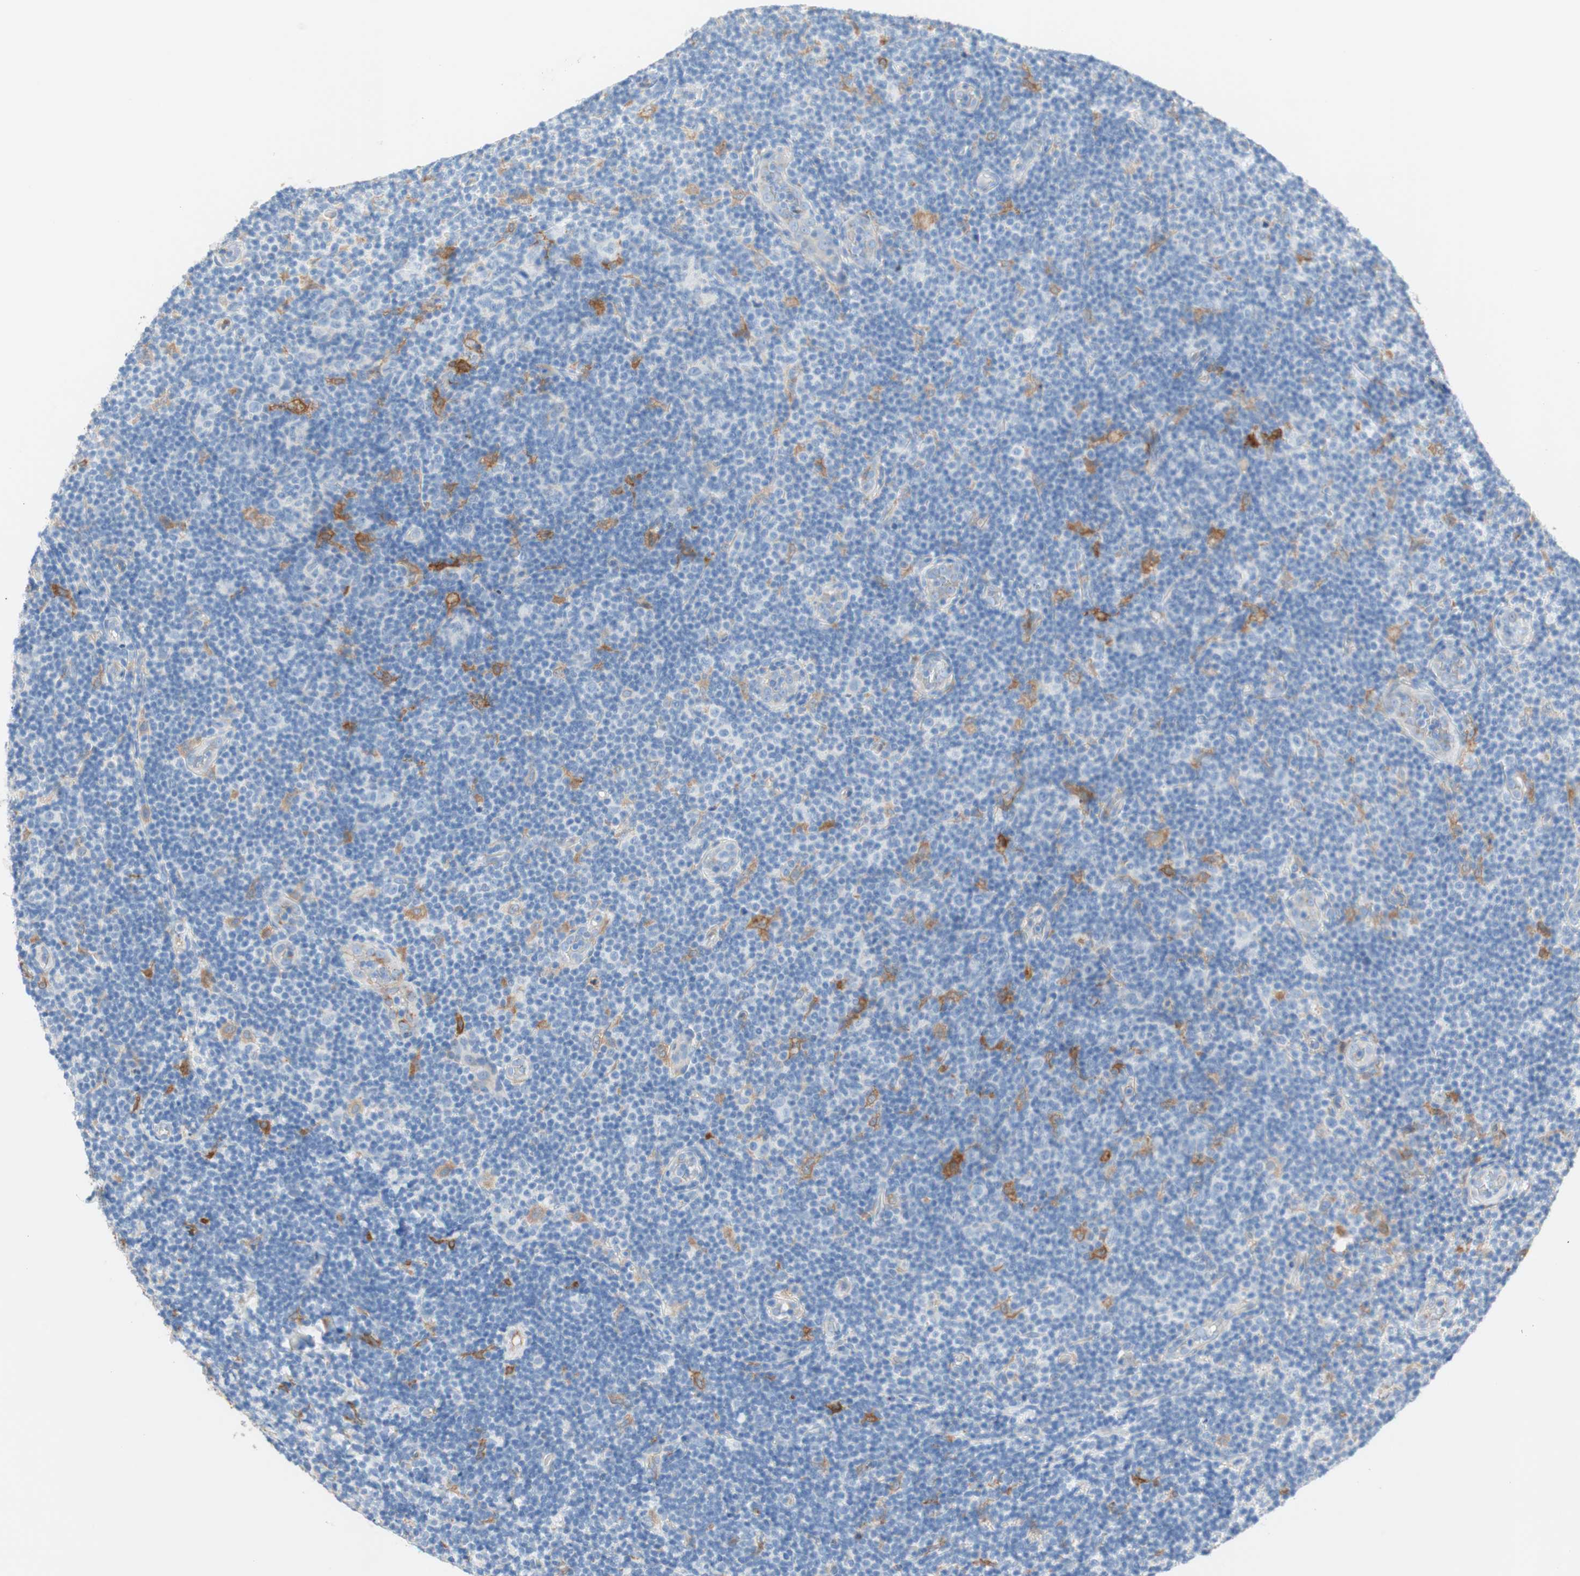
{"staining": {"intensity": "negative", "quantity": "none", "location": "none"}, "tissue": "lymphoma", "cell_type": "Tumor cells", "image_type": "cancer", "snomed": [{"axis": "morphology", "description": "Malignant lymphoma, non-Hodgkin's type, Low grade"}, {"axis": "topography", "description": "Lymph node"}], "caption": "IHC of human lymphoma shows no positivity in tumor cells.", "gene": "GLUL", "patient": {"sex": "male", "age": 83}}